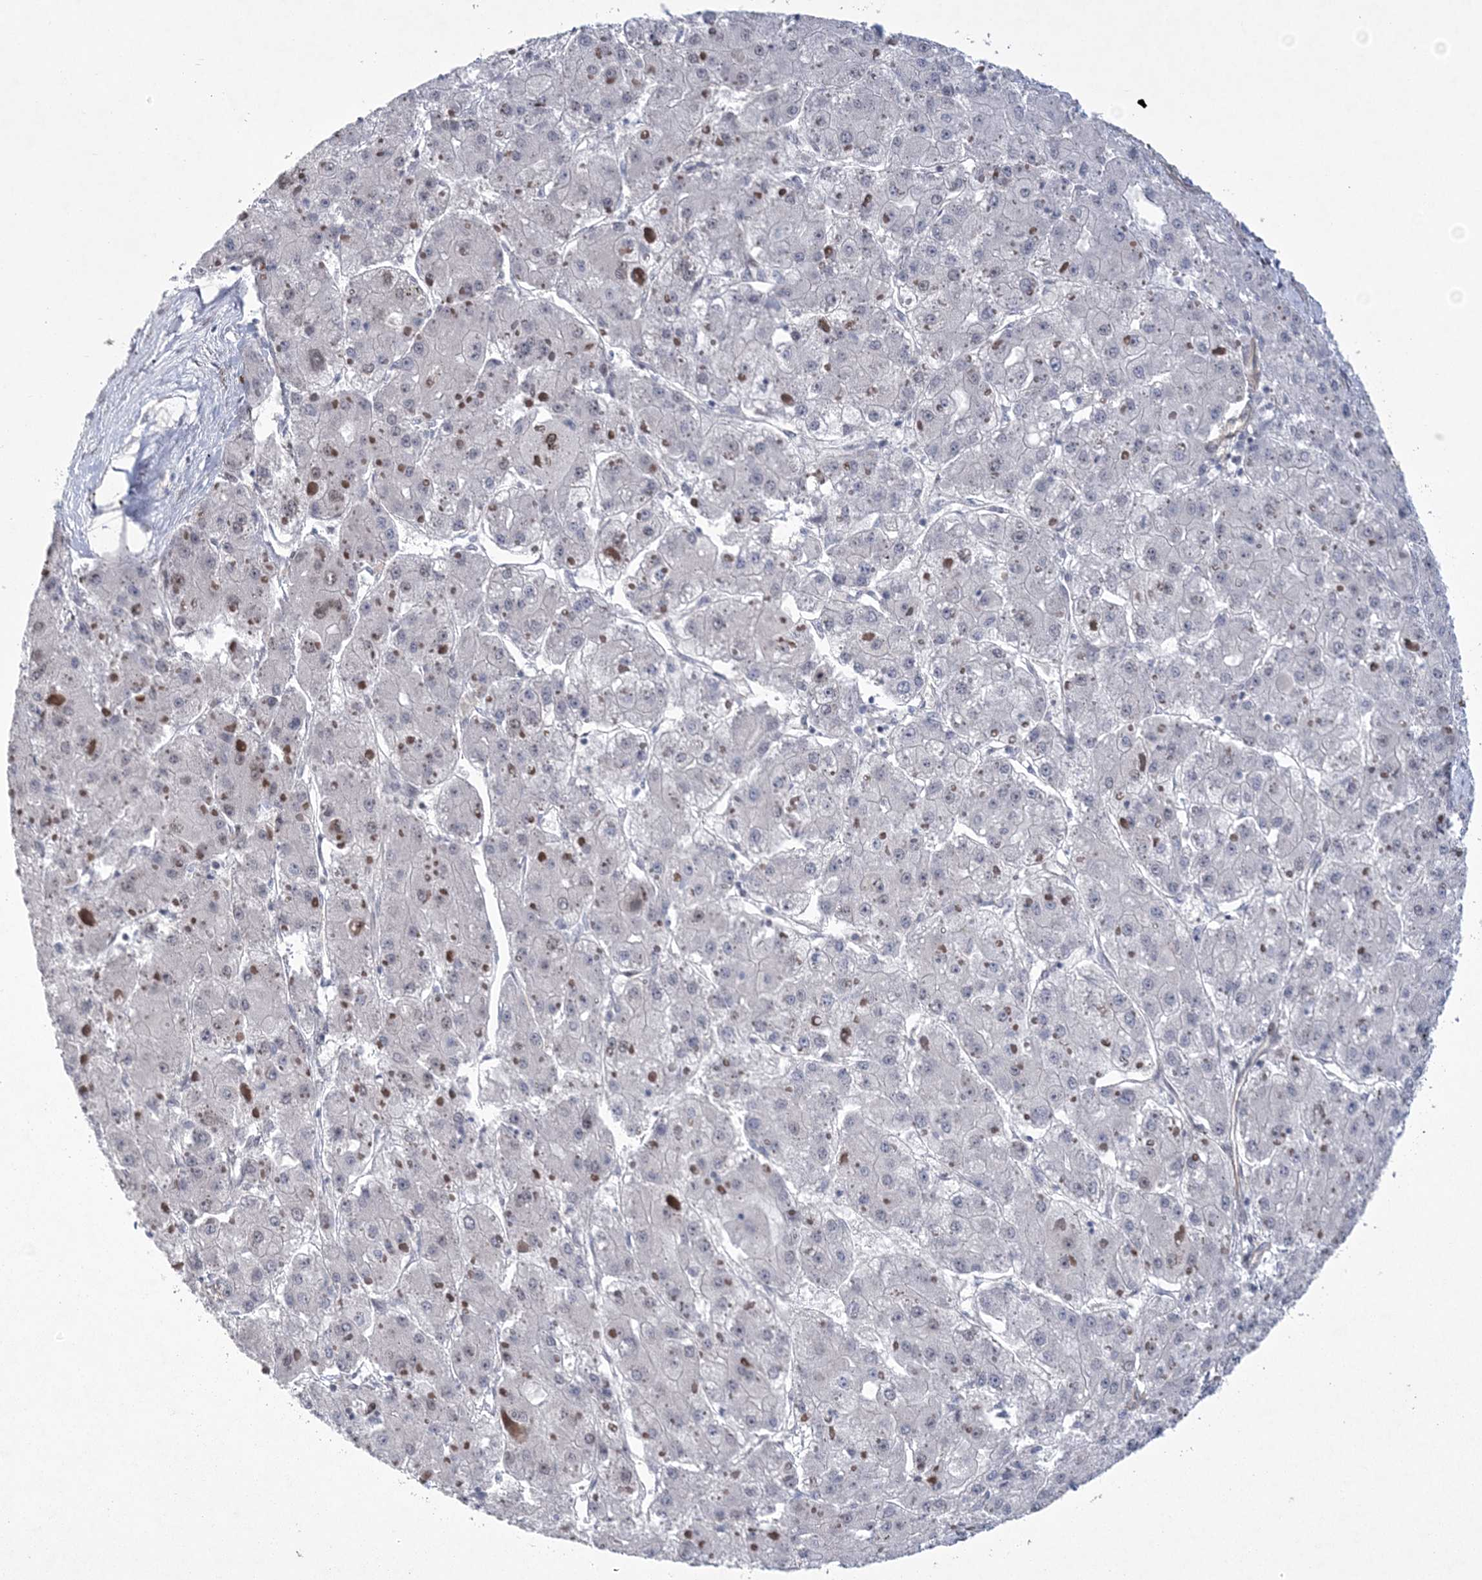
{"staining": {"intensity": "weak", "quantity": "<25%", "location": "nuclear"}, "tissue": "liver cancer", "cell_type": "Tumor cells", "image_type": "cancer", "snomed": [{"axis": "morphology", "description": "Carcinoma, Hepatocellular, NOS"}, {"axis": "topography", "description": "Liver"}], "caption": "DAB immunohistochemical staining of liver cancer shows no significant expression in tumor cells.", "gene": "HOMEZ", "patient": {"sex": "female", "age": 73}}